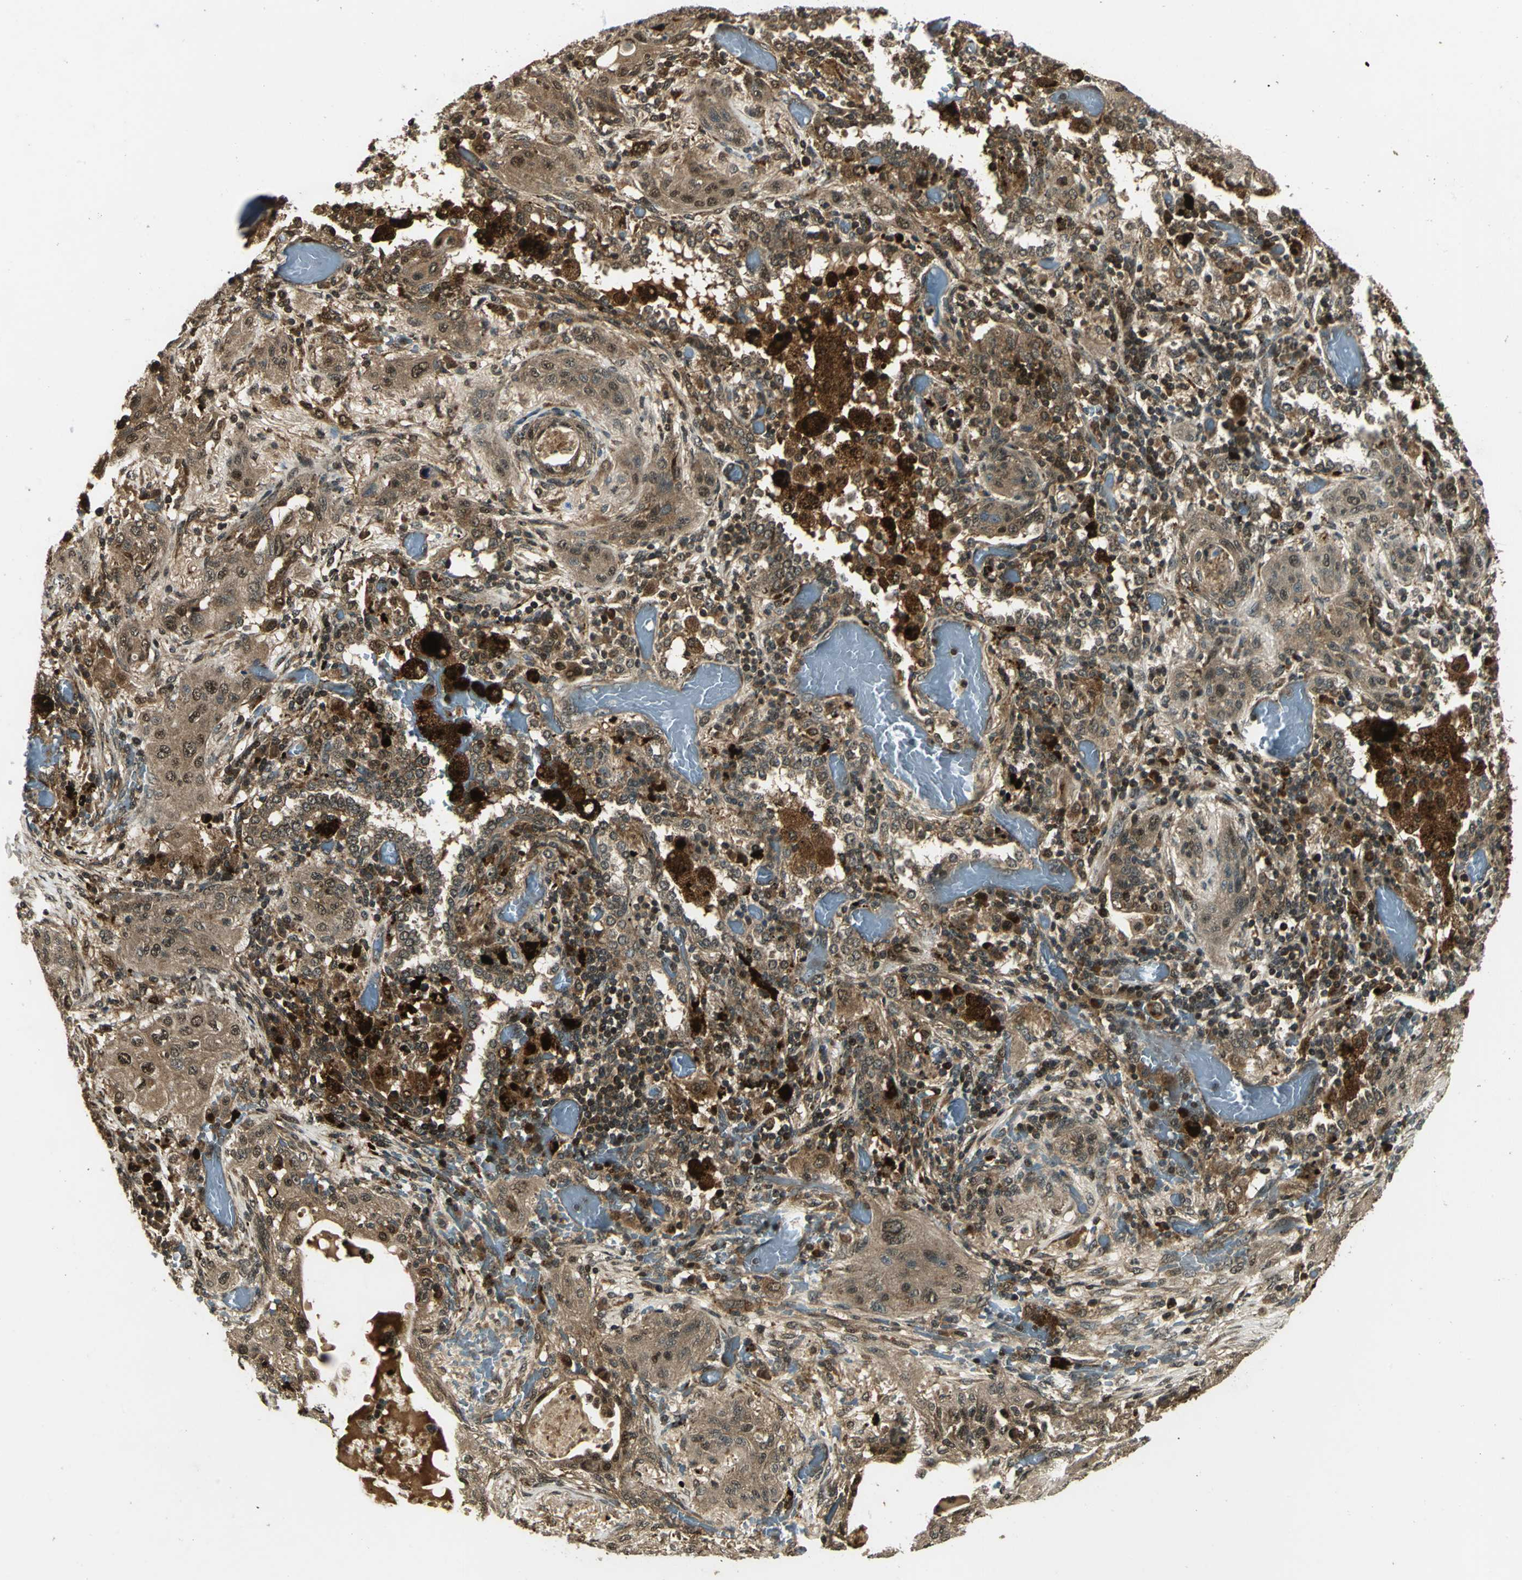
{"staining": {"intensity": "moderate", "quantity": ">75%", "location": "cytoplasmic/membranous,nuclear"}, "tissue": "lung cancer", "cell_type": "Tumor cells", "image_type": "cancer", "snomed": [{"axis": "morphology", "description": "Squamous cell carcinoma, NOS"}, {"axis": "topography", "description": "Lung"}], "caption": "Protein staining displays moderate cytoplasmic/membranous and nuclear positivity in about >75% of tumor cells in squamous cell carcinoma (lung).", "gene": "PPP1R13L", "patient": {"sex": "female", "age": 47}}